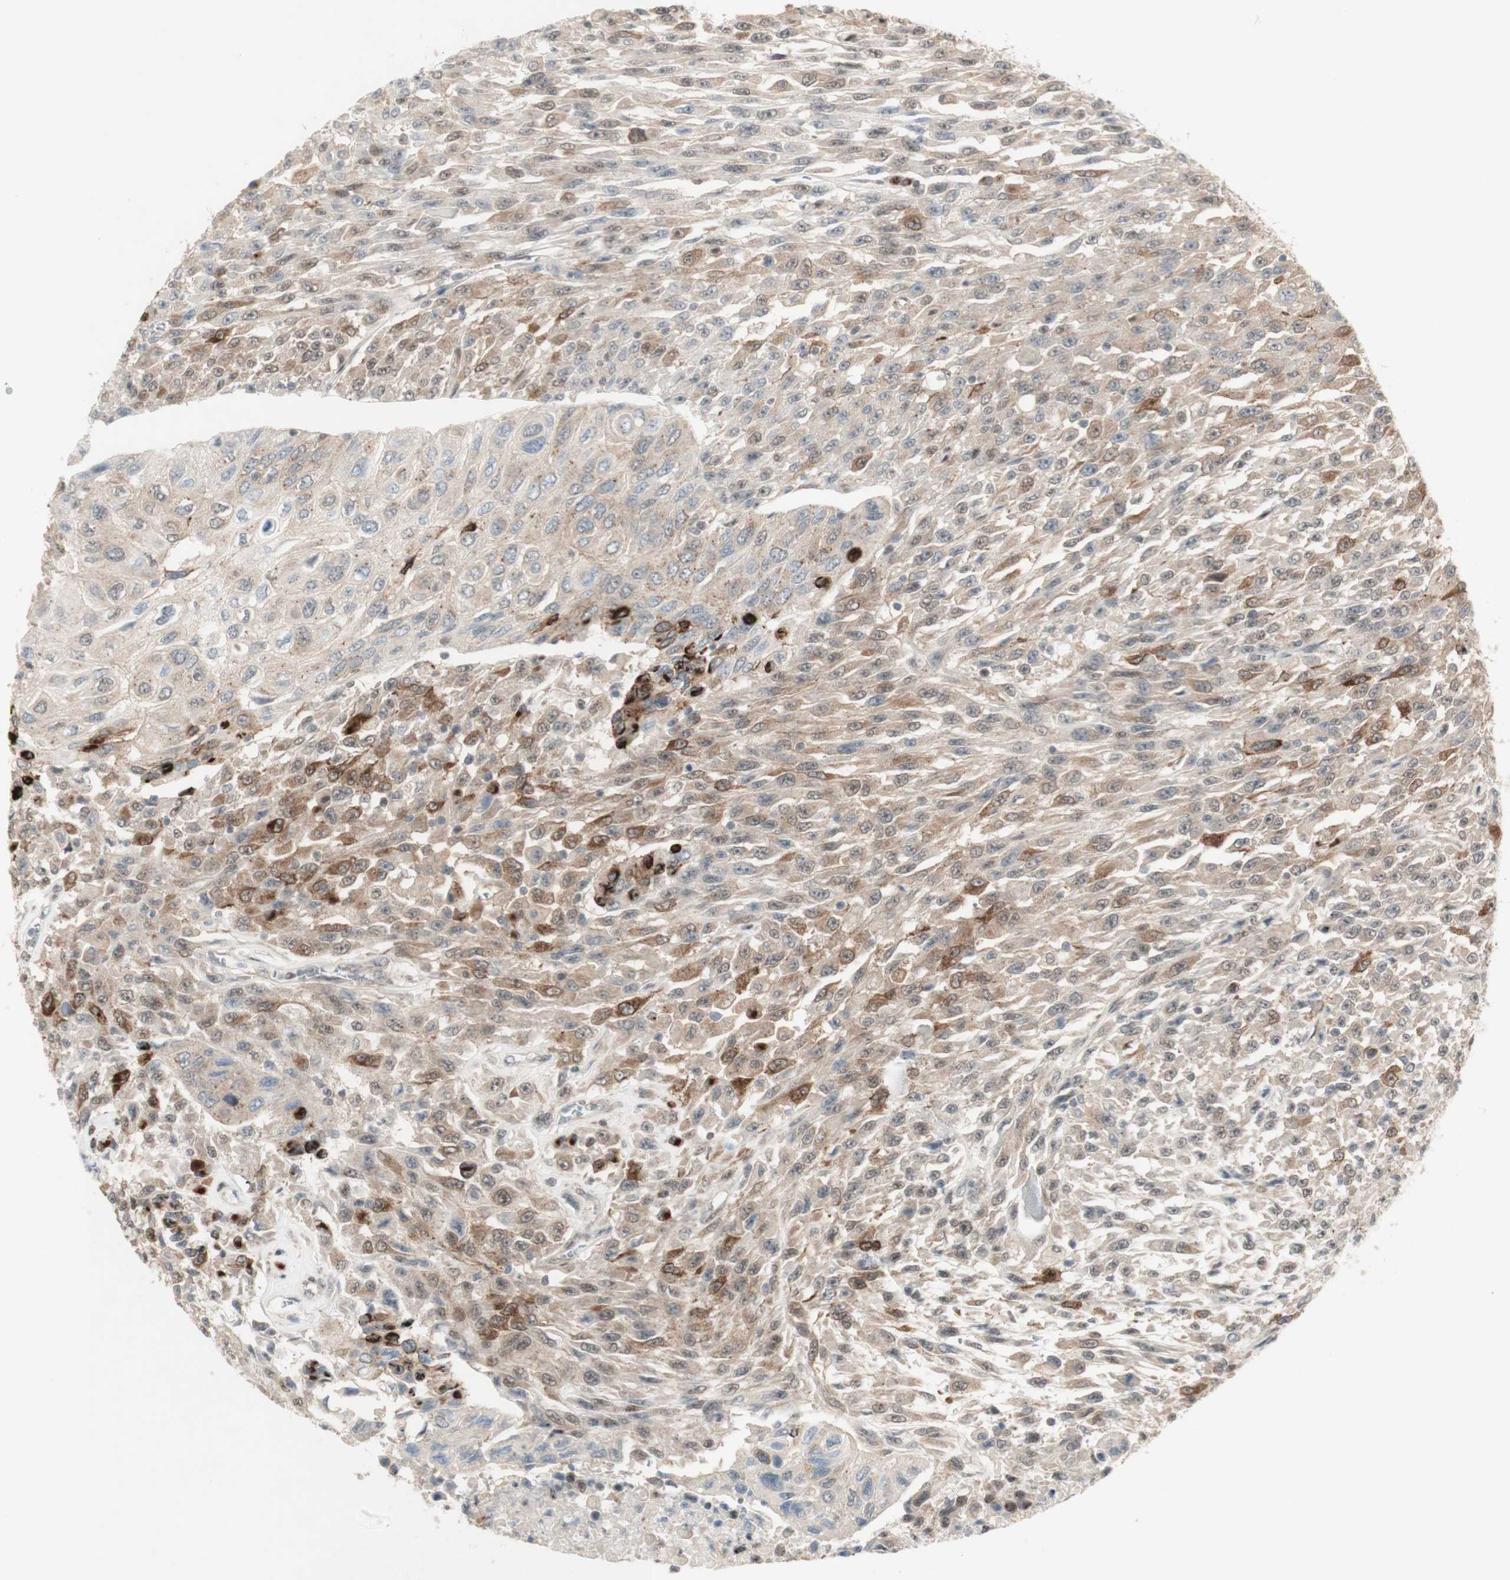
{"staining": {"intensity": "moderate", "quantity": ">75%", "location": "cytoplasmic/membranous"}, "tissue": "urothelial cancer", "cell_type": "Tumor cells", "image_type": "cancer", "snomed": [{"axis": "morphology", "description": "Urothelial carcinoma, High grade"}, {"axis": "topography", "description": "Urinary bladder"}], "caption": "An image of human urothelial cancer stained for a protein exhibits moderate cytoplasmic/membranous brown staining in tumor cells. (Stains: DAB in brown, nuclei in blue, Microscopy: brightfield microscopy at high magnification).", "gene": "CYLD", "patient": {"sex": "male", "age": 66}}